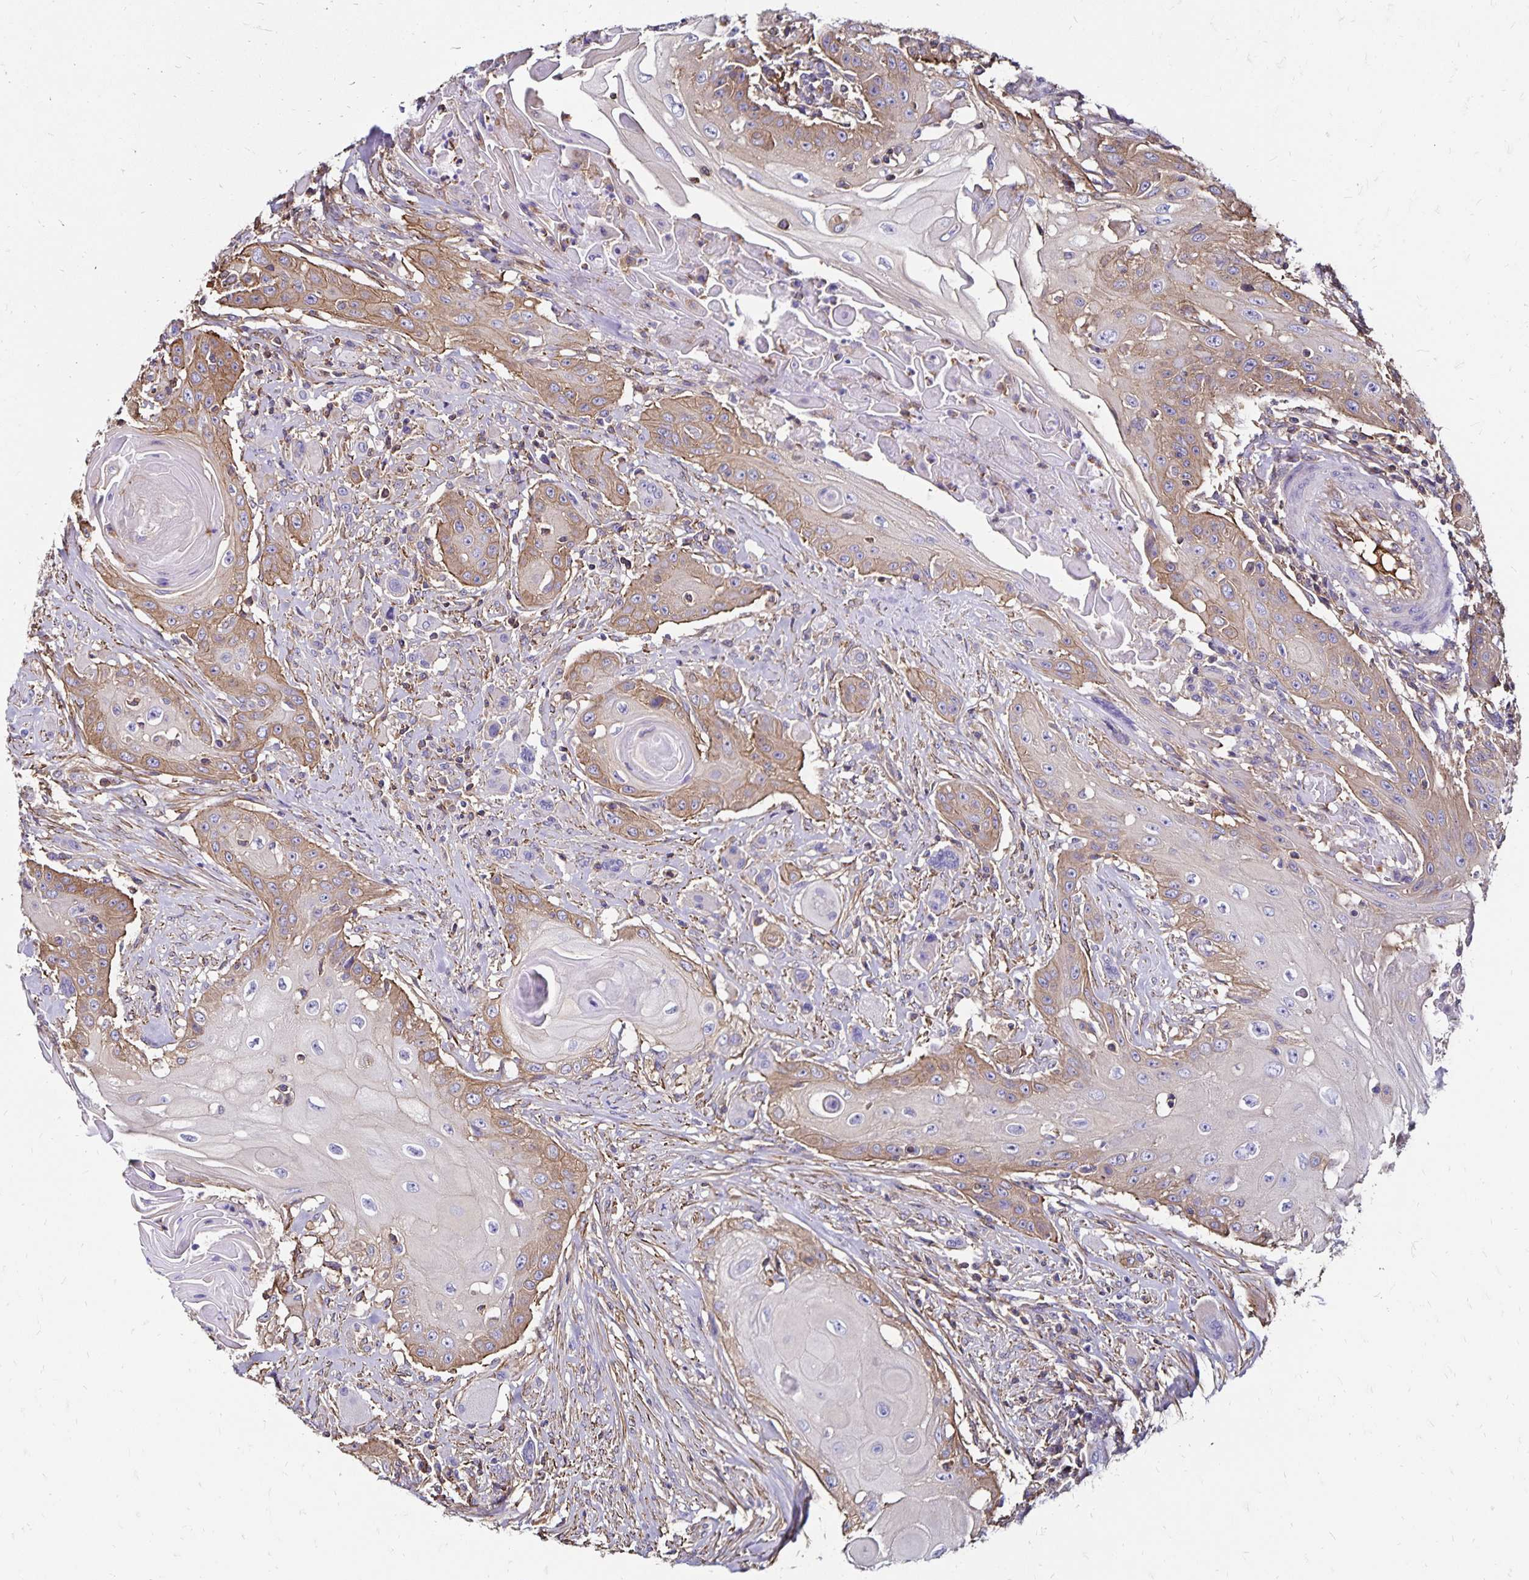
{"staining": {"intensity": "moderate", "quantity": "25%-75%", "location": "cytoplasmic/membranous"}, "tissue": "head and neck cancer", "cell_type": "Tumor cells", "image_type": "cancer", "snomed": [{"axis": "morphology", "description": "Squamous cell carcinoma, NOS"}, {"axis": "topography", "description": "Oral tissue"}, {"axis": "topography", "description": "Head-Neck"}, {"axis": "topography", "description": "Neck, NOS"}], "caption": "Human head and neck cancer (squamous cell carcinoma) stained for a protein (brown) reveals moderate cytoplasmic/membranous positive expression in about 25%-75% of tumor cells.", "gene": "RPRML", "patient": {"sex": "female", "age": 55}}